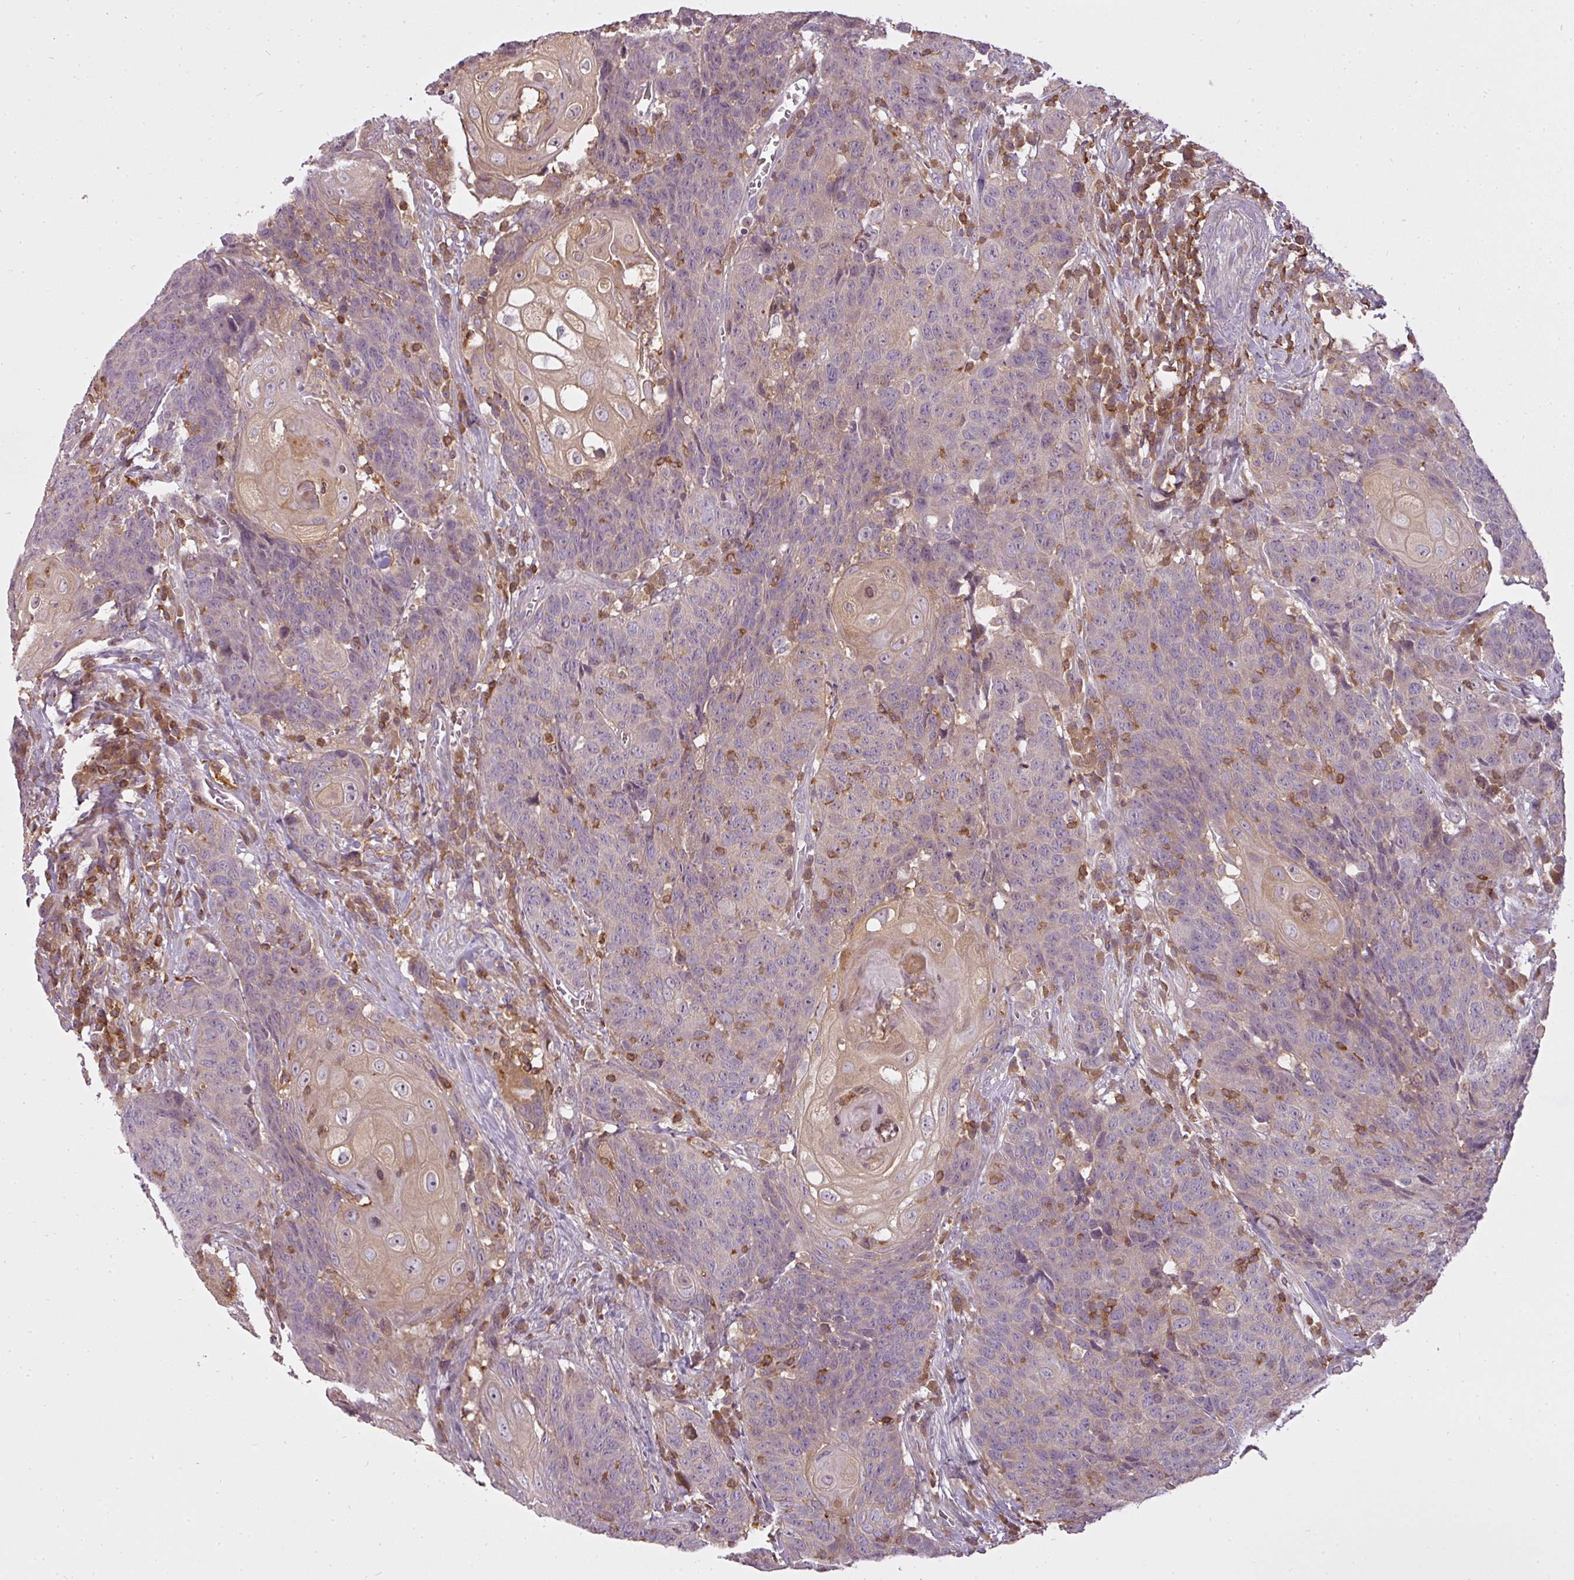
{"staining": {"intensity": "weak", "quantity": "25%-75%", "location": "cytoplasmic/membranous"}, "tissue": "head and neck cancer", "cell_type": "Tumor cells", "image_type": "cancer", "snomed": [{"axis": "morphology", "description": "Squamous cell carcinoma, NOS"}, {"axis": "topography", "description": "Head-Neck"}], "caption": "A micrograph showing weak cytoplasmic/membranous expression in approximately 25%-75% of tumor cells in head and neck cancer (squamous cell carcinoma), as visualized by brown immunohistochemical staining.", "gene": "STK4", "patient": {"sex": "male", "age": 66}}